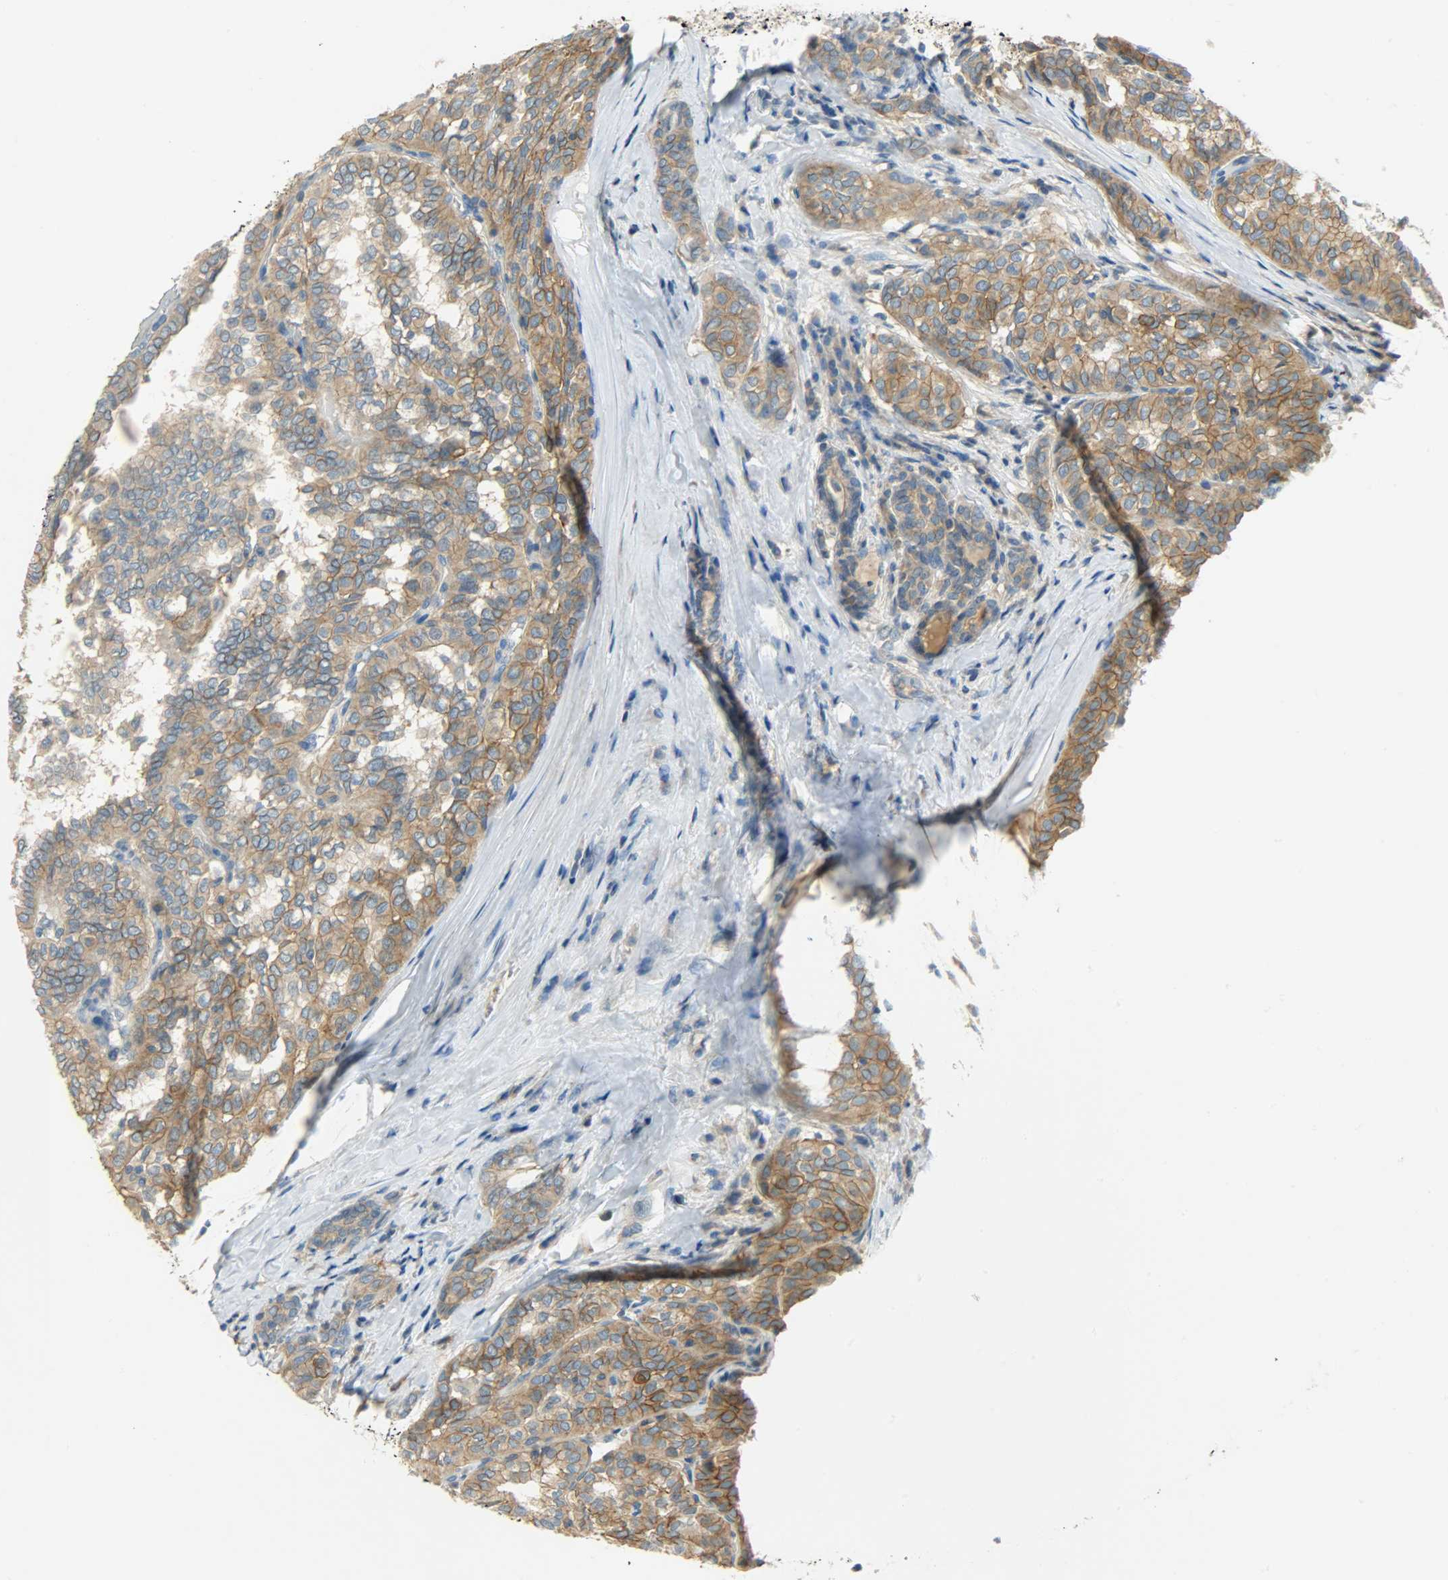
{"staining": {"intensity": "moderate", "quantity": ">75%", "location": "cytoplasmic/membranous"}, "tissue": "thyroid cancer", "cell_type": "Tumor cells", "image_type": "cancer", "snomed": [{"axis": "morphology", "description": "Papillary adenocarcinoma, NOS"}, {"axis": "topography", "description": "Thyroid gland"}], "caption": "Protein staining of thyroid cancer tissue reveals moderate cytoplasmic/membranous staining in approximately >75% of tumor cells.", "gene": "DSG2", "patient": {"sex": "female", "age": 30}}